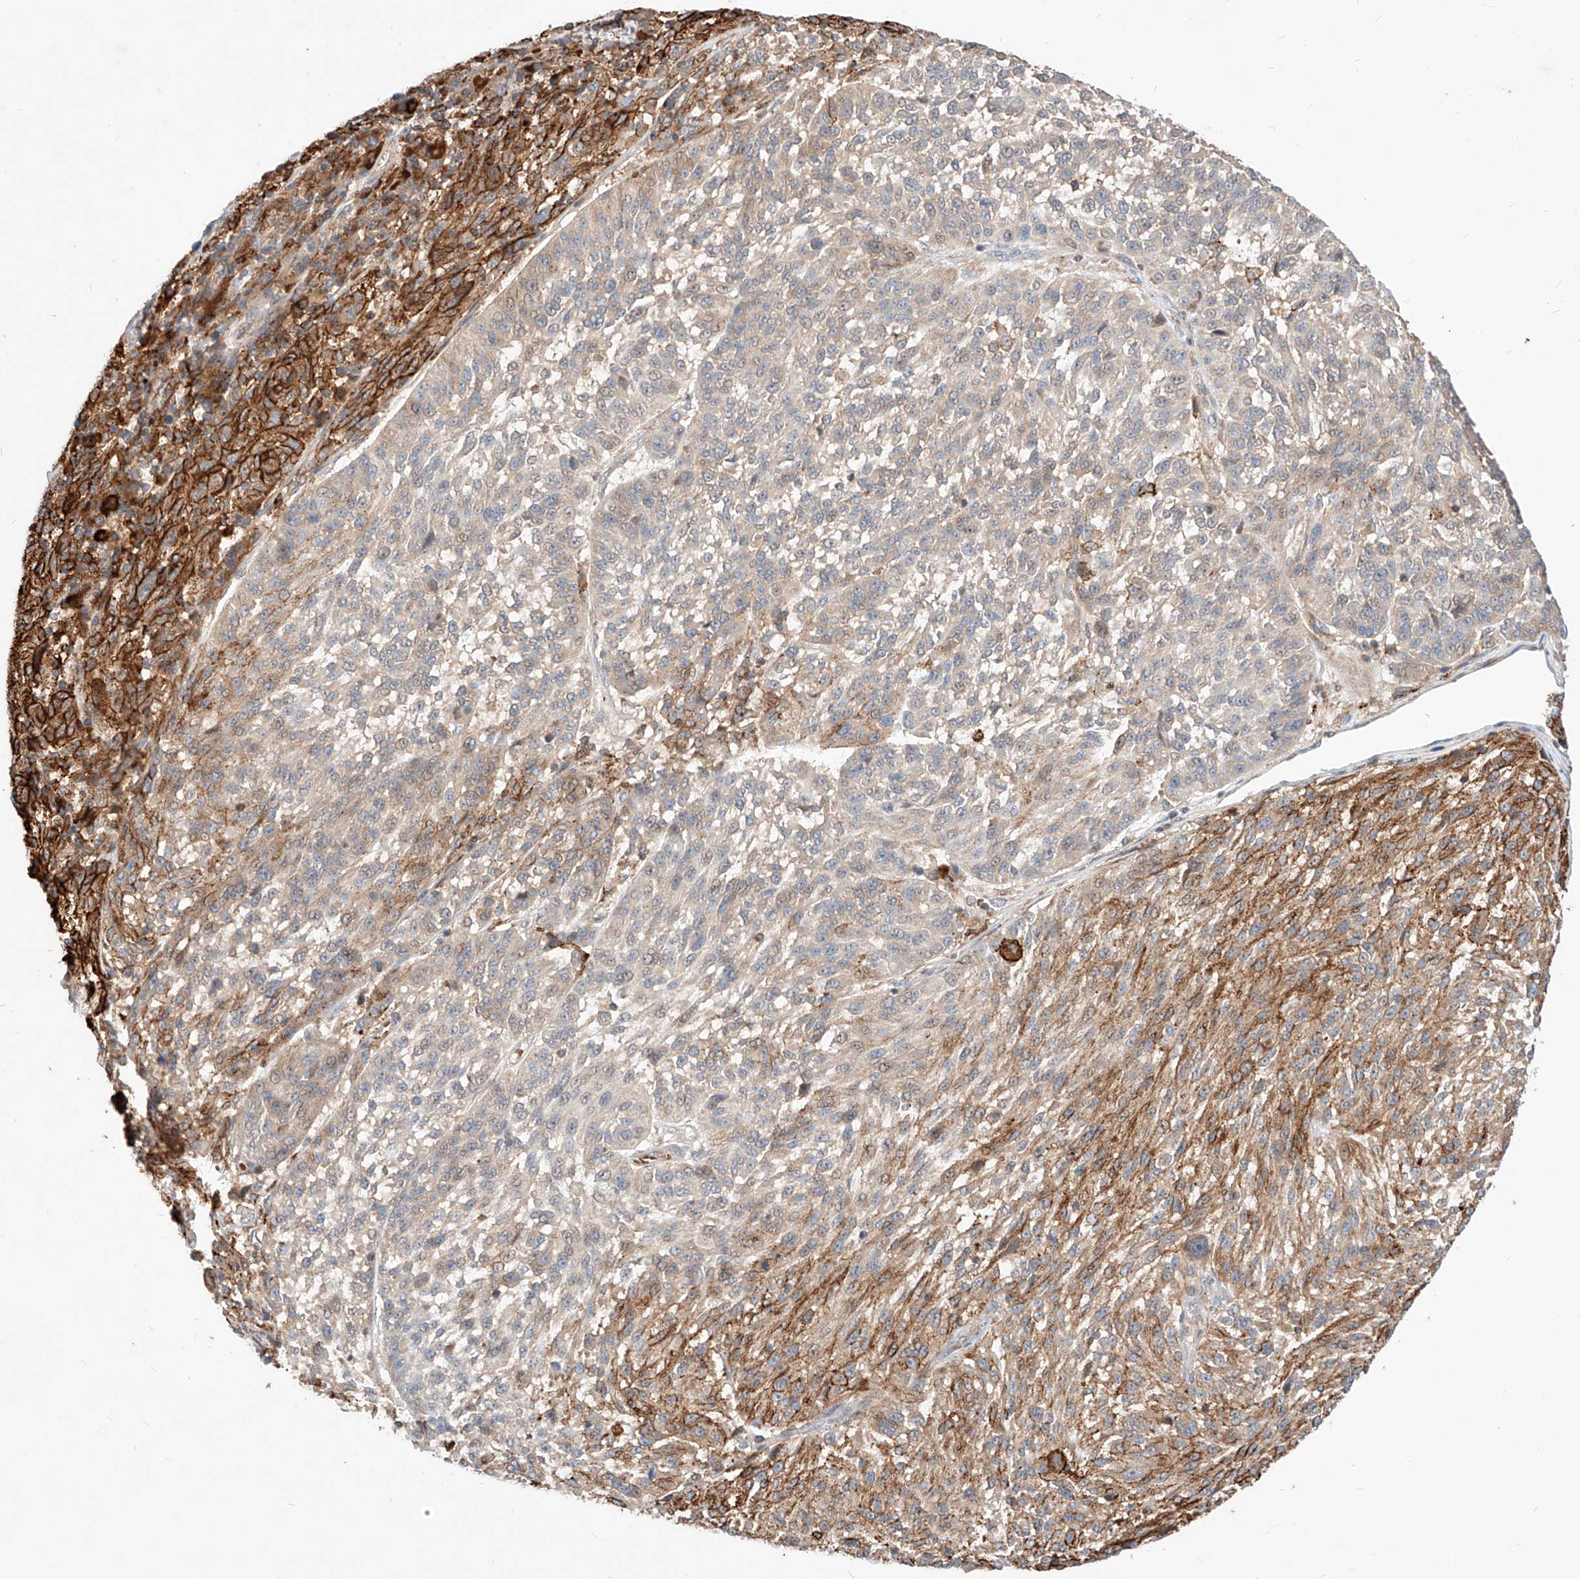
{"staining": {"intensity": "moderate", "quantity": "<25%", "location": "cytoplasmic/membranous"}, "tissue": "melanoma", "cell_type": "Tumor cells", "image_type": "cancer", "snomed": [{"axis": "morphology", "description": "Malignant melanoma, NOS"}, {"axis": "topography", "description": "Skin"}], "caption": "A micrograph of human melanoma stained for a protein exhibits moderate cytoplasmic/membranous brown staining in tumor cells.", "gene": "TSNAX", "patient": {"sex": "male", "age": 53}}